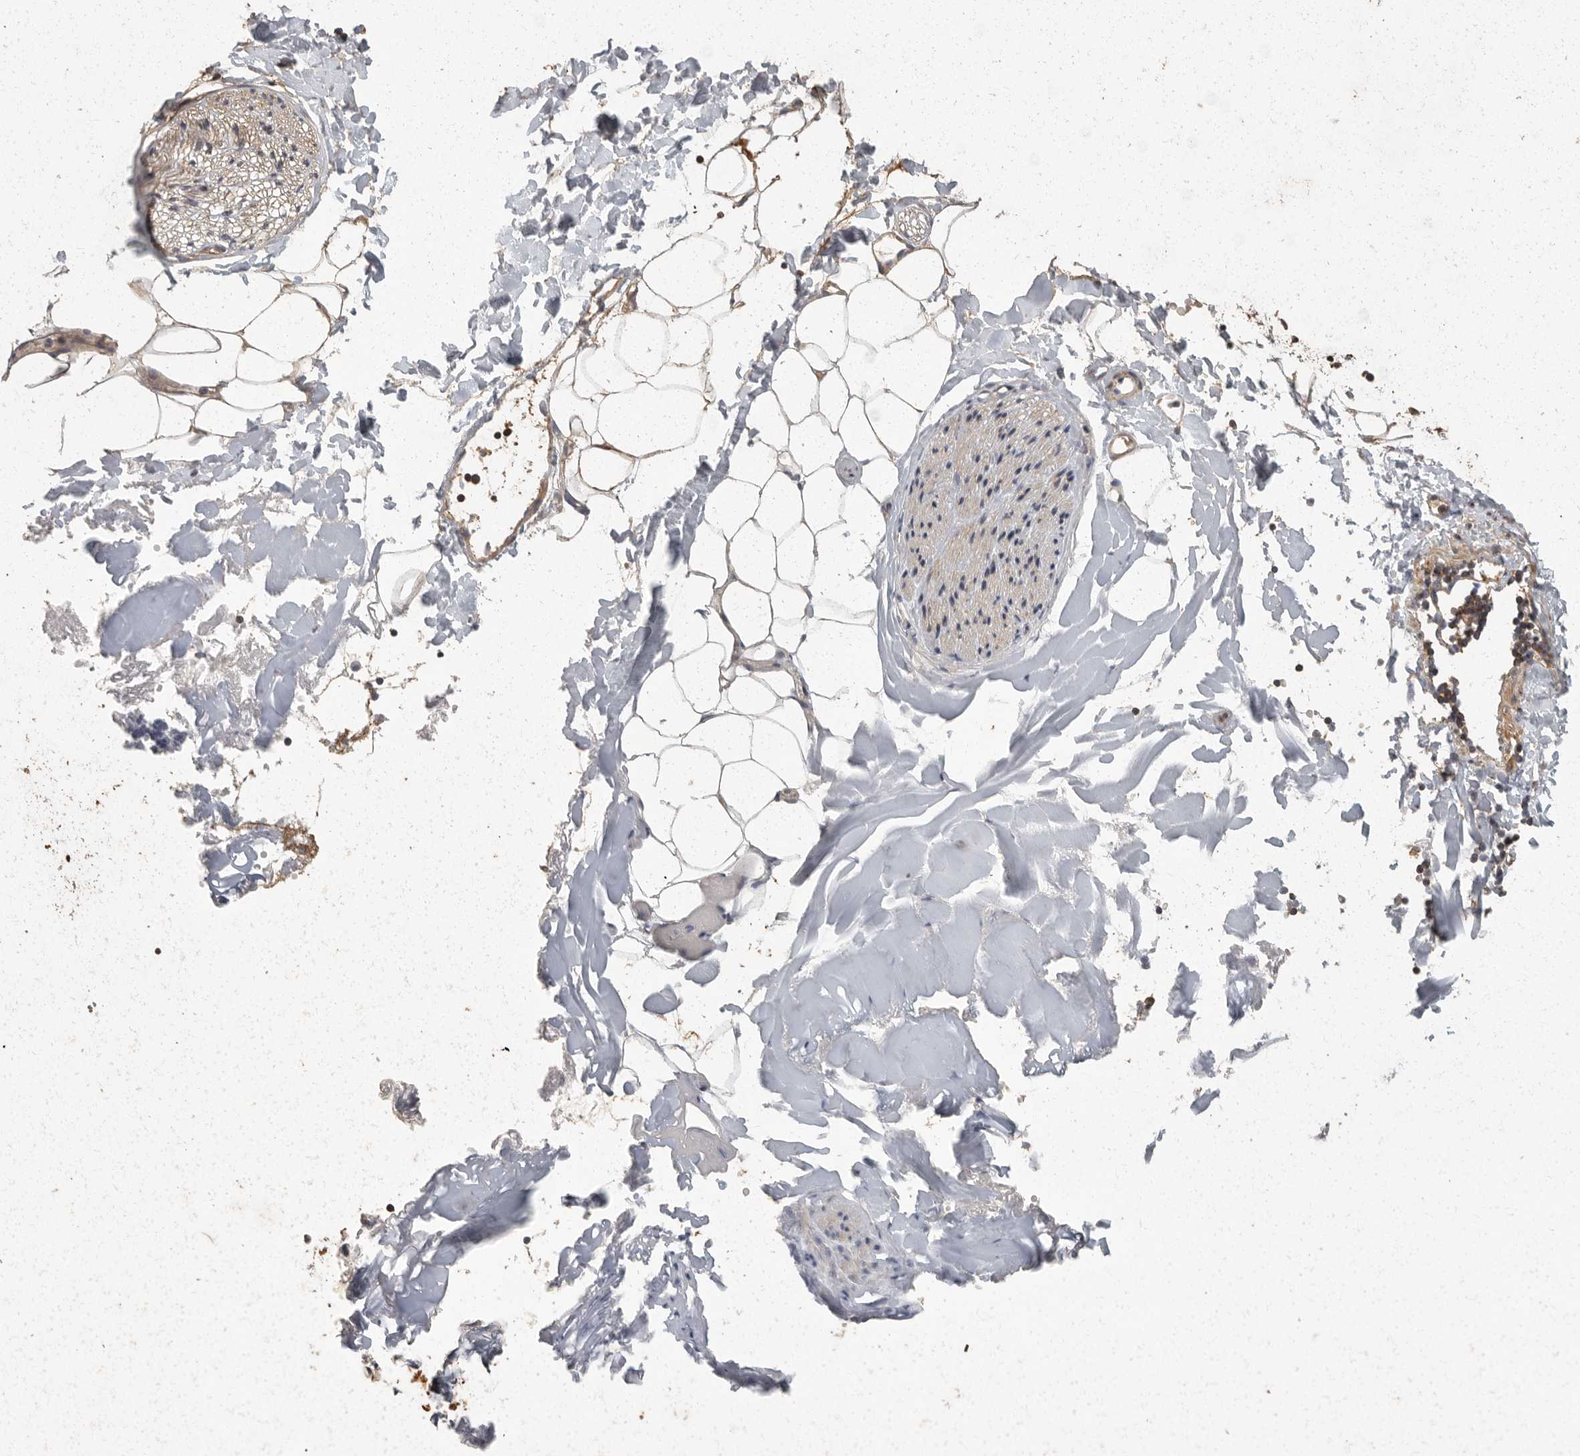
{"staining": {"intensity": "moderate", "quantity": ">75%", "location": "cytoplasmic/membranous"}, "tissue": "adipose tissue", "cell_type": "Adipocytes", "image_type": "normal", "snomed": [{"axis": "morphology", "description": "Normal tissue, NOS"}, {"axis": "morphology", "description": "Adenocarcinoma, NOS"}, {"axis": "topography", "description": "Smooth muscle"}, {"axis": "topography", "description": "Colon"}], "caption": "Brown immunohistochemical staining in benign adipose tissue exhibits moderate cytoplasmic/membranous staining in approximately >75% of adipocytes. The protein is shown in brown color, while the nuclei are stained blue.", "gene": "SWT1", "patient": {"sex": "male", "age": 14}}